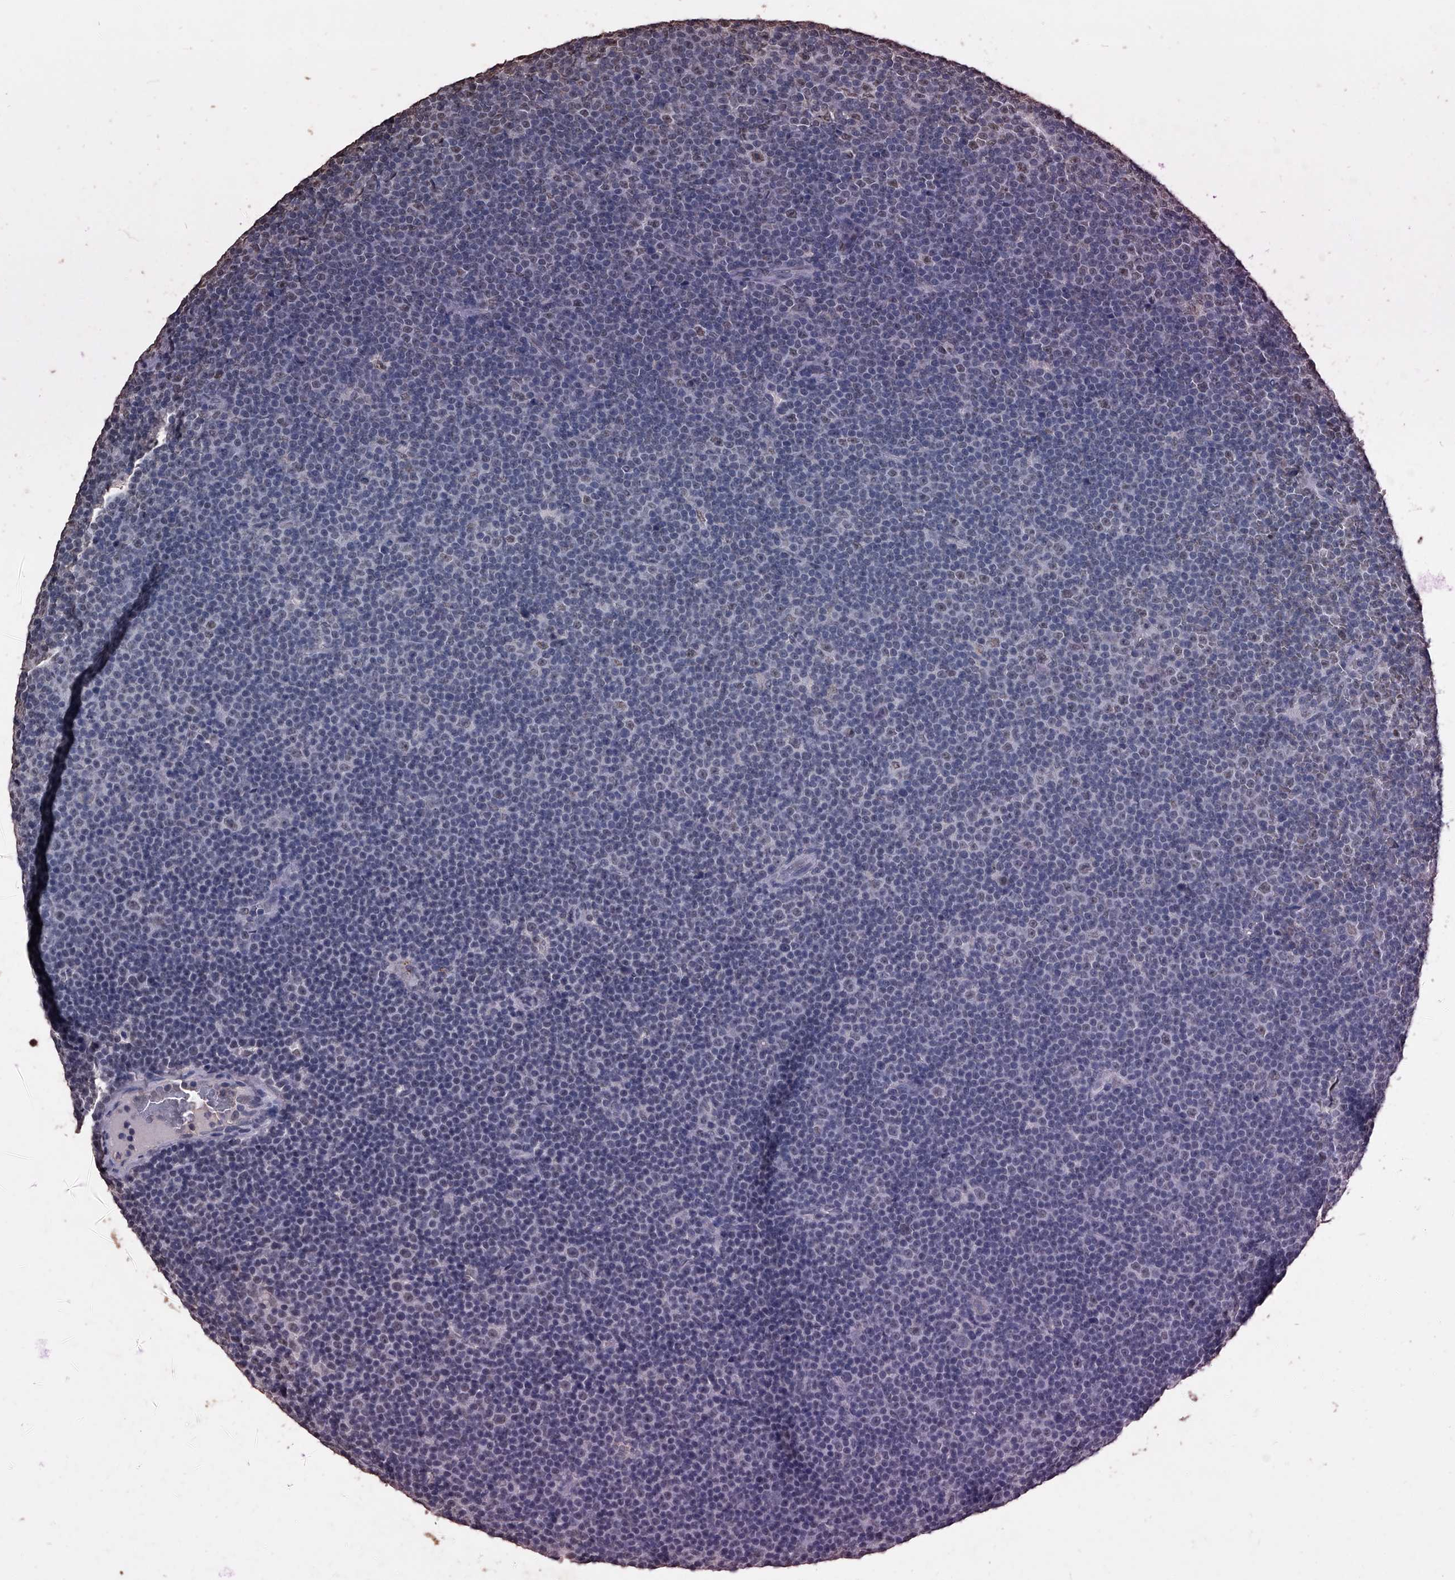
{"staining": {"intensity": "negative", "quantity": "none", "location": "none"}, "tissue": "lymphoma", "cell_type": "Tumor cells", "image_type": "cancer", "snomed": [{"axis": "morphology", "description": "Malignant lymphoma, non-Hodgkin's type, Low grade"}, {"axis": "topography", "description": "Lymph node"}], "caption": "DAB (3,3'-diaminobenzidine) immunohistochemical staining of human malignant lymphoma, non-Hodgkin's type (low-grade) exhibits no significant positivity in tumor cells.", "gene": "MATR3", "patient": {"sex": "female", "age": 67}}